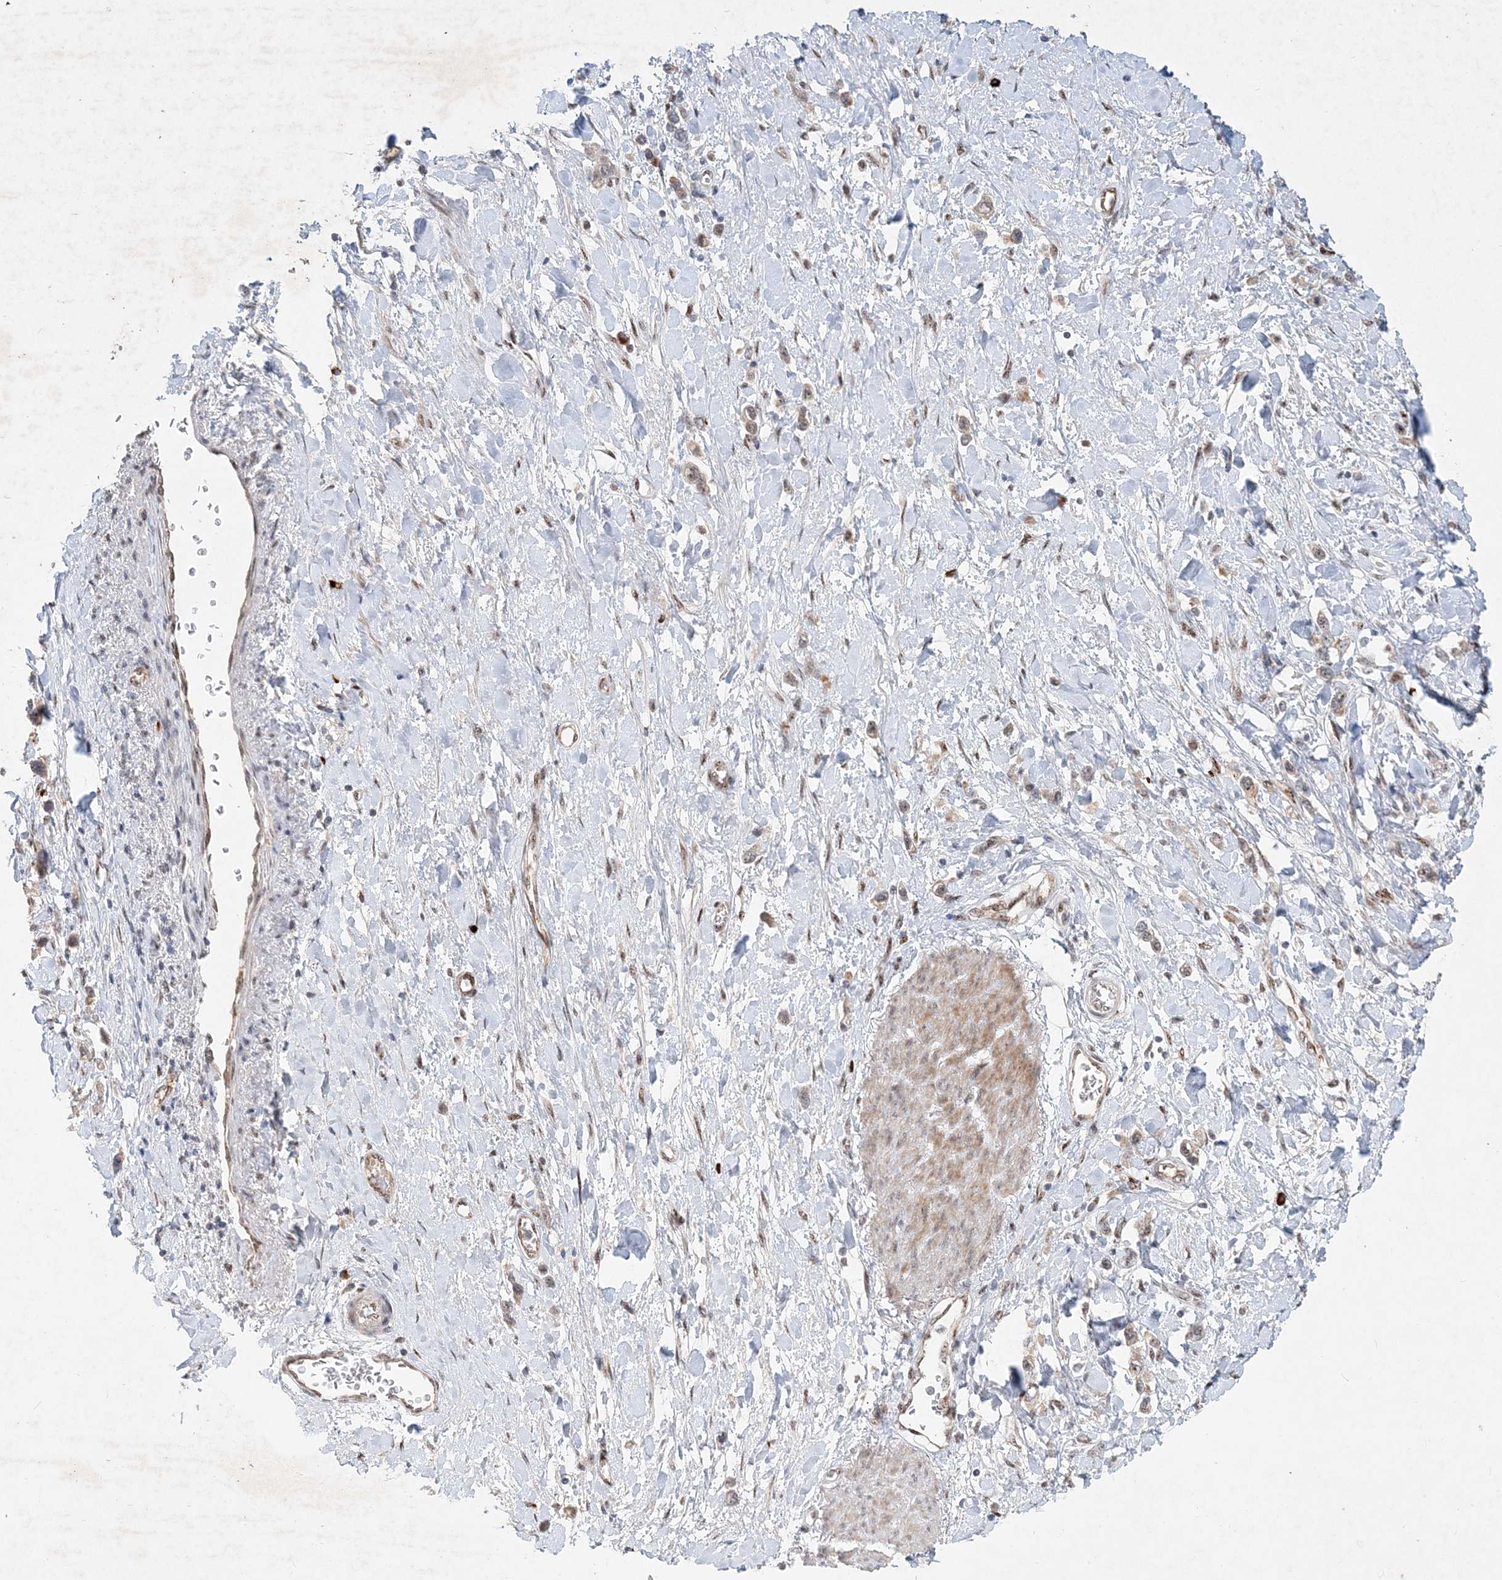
{"staining": {"intensity": "weak", "quantity": "25%-75%", "location": "nuclear"}, "tissue": "stomach cancer", "cell_type": "Tumor cells", "image_type": "cancer", "snomed": [{"axis": "morphology", "description": "Adenocarcinoma, NOS"}, {"axis": "topography", "description": "Stomach"}], "caption": "Approximately 25%-75% of tumor cells in human adenocarcinoma (stomach) reveal weak nuclear protein expression as visualized by brown immunohistochemical staining.", "gene": "GIN1", "patient": {"sex": "female", "age": 65}}